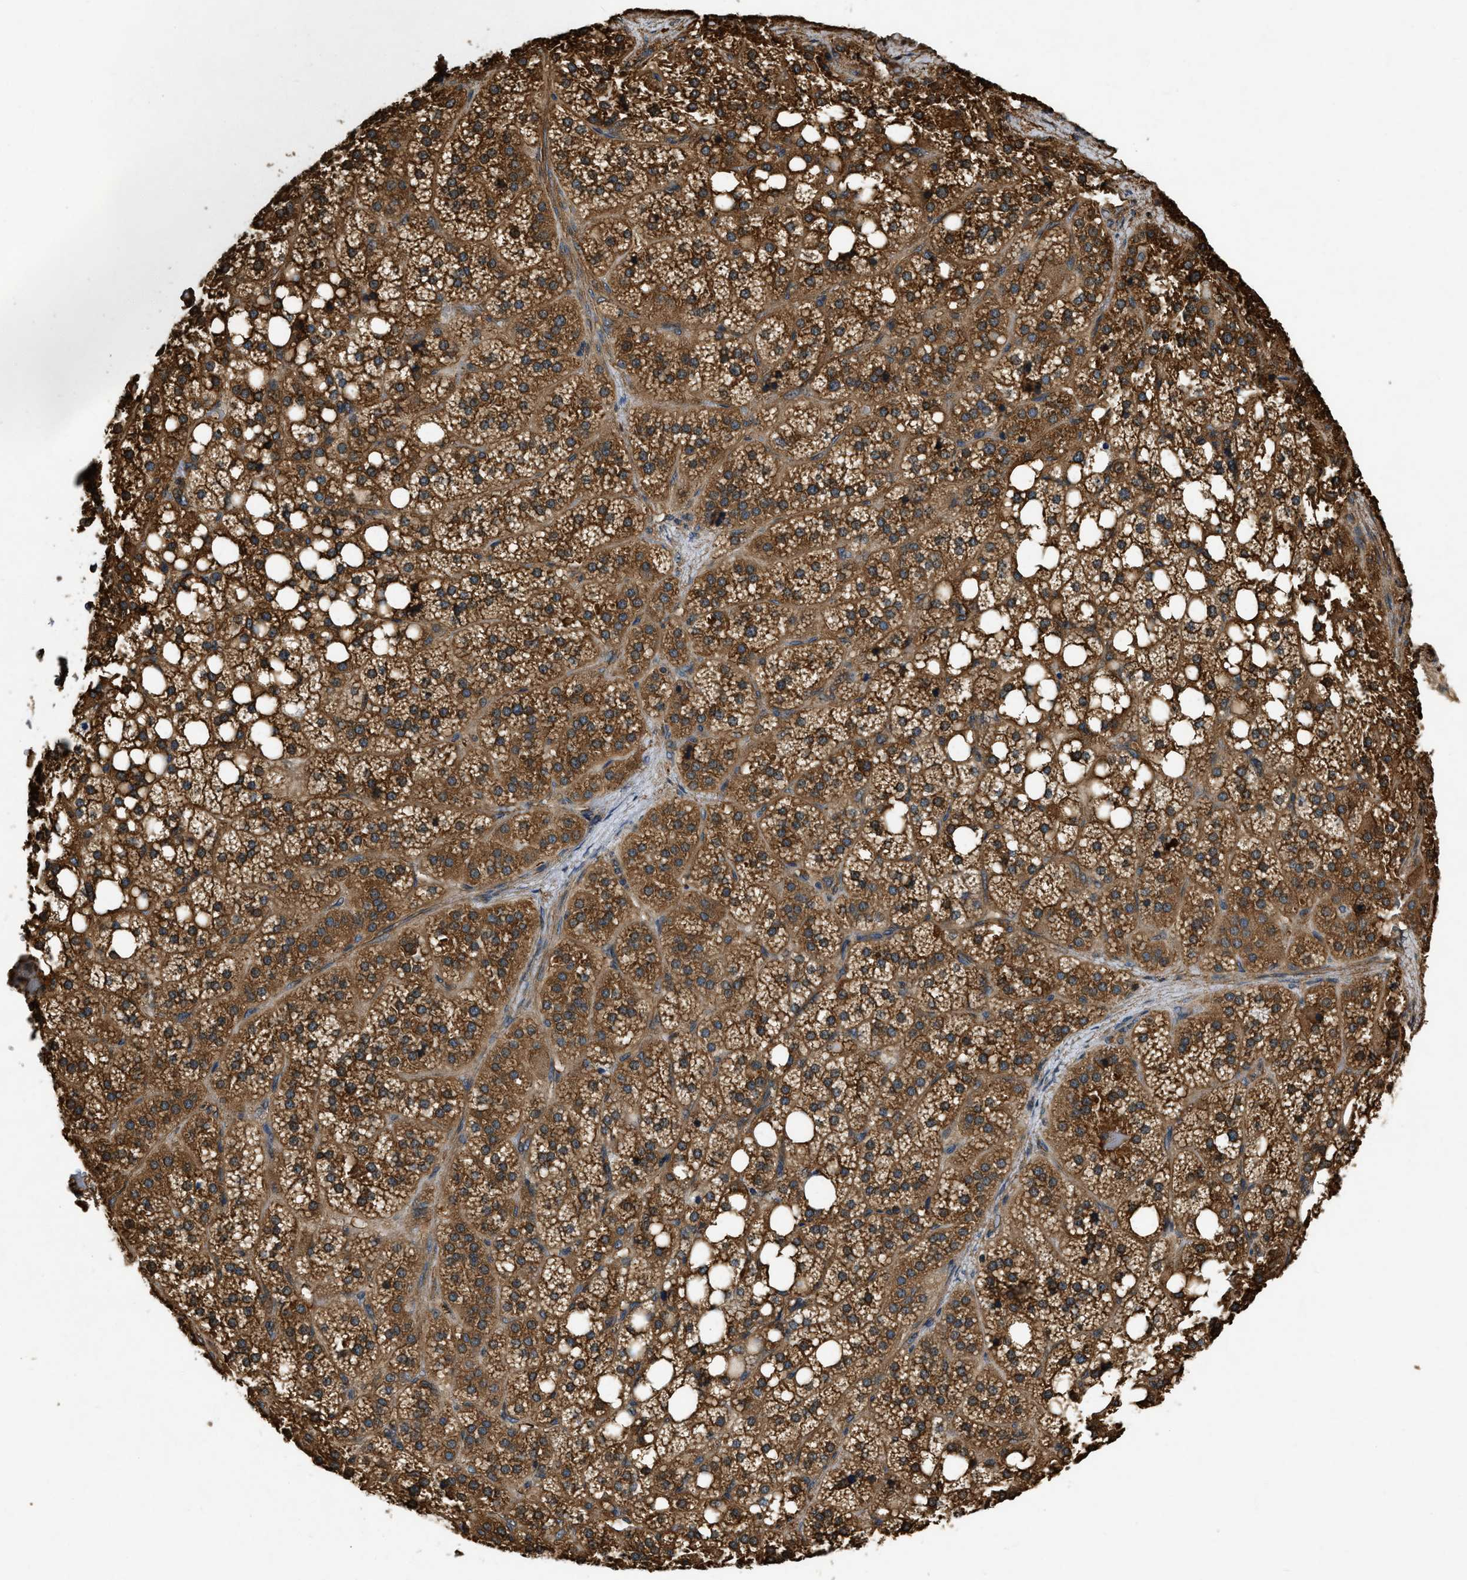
{"staining": {"intensity": "strong", "quantity": ">75%", "location": "cytoplasmic/membranous"}, "tissue": "adrenal gland", "cell_type": "Glandular cells", "image_type": "normal", "snomed": [{"axis": "morphology", "description": "Normal tissue, NOS"}, {"axis": "topography", "description": "Adrenal gland"}], "caption": "Protein expression analysis of unremarkable human adrenal gland reveals strong cytoplasmic/membranous staining in approximately >75% of glandular cells.", "gene": "YARS1", "patient": {"sex": "female", "age": 59}}